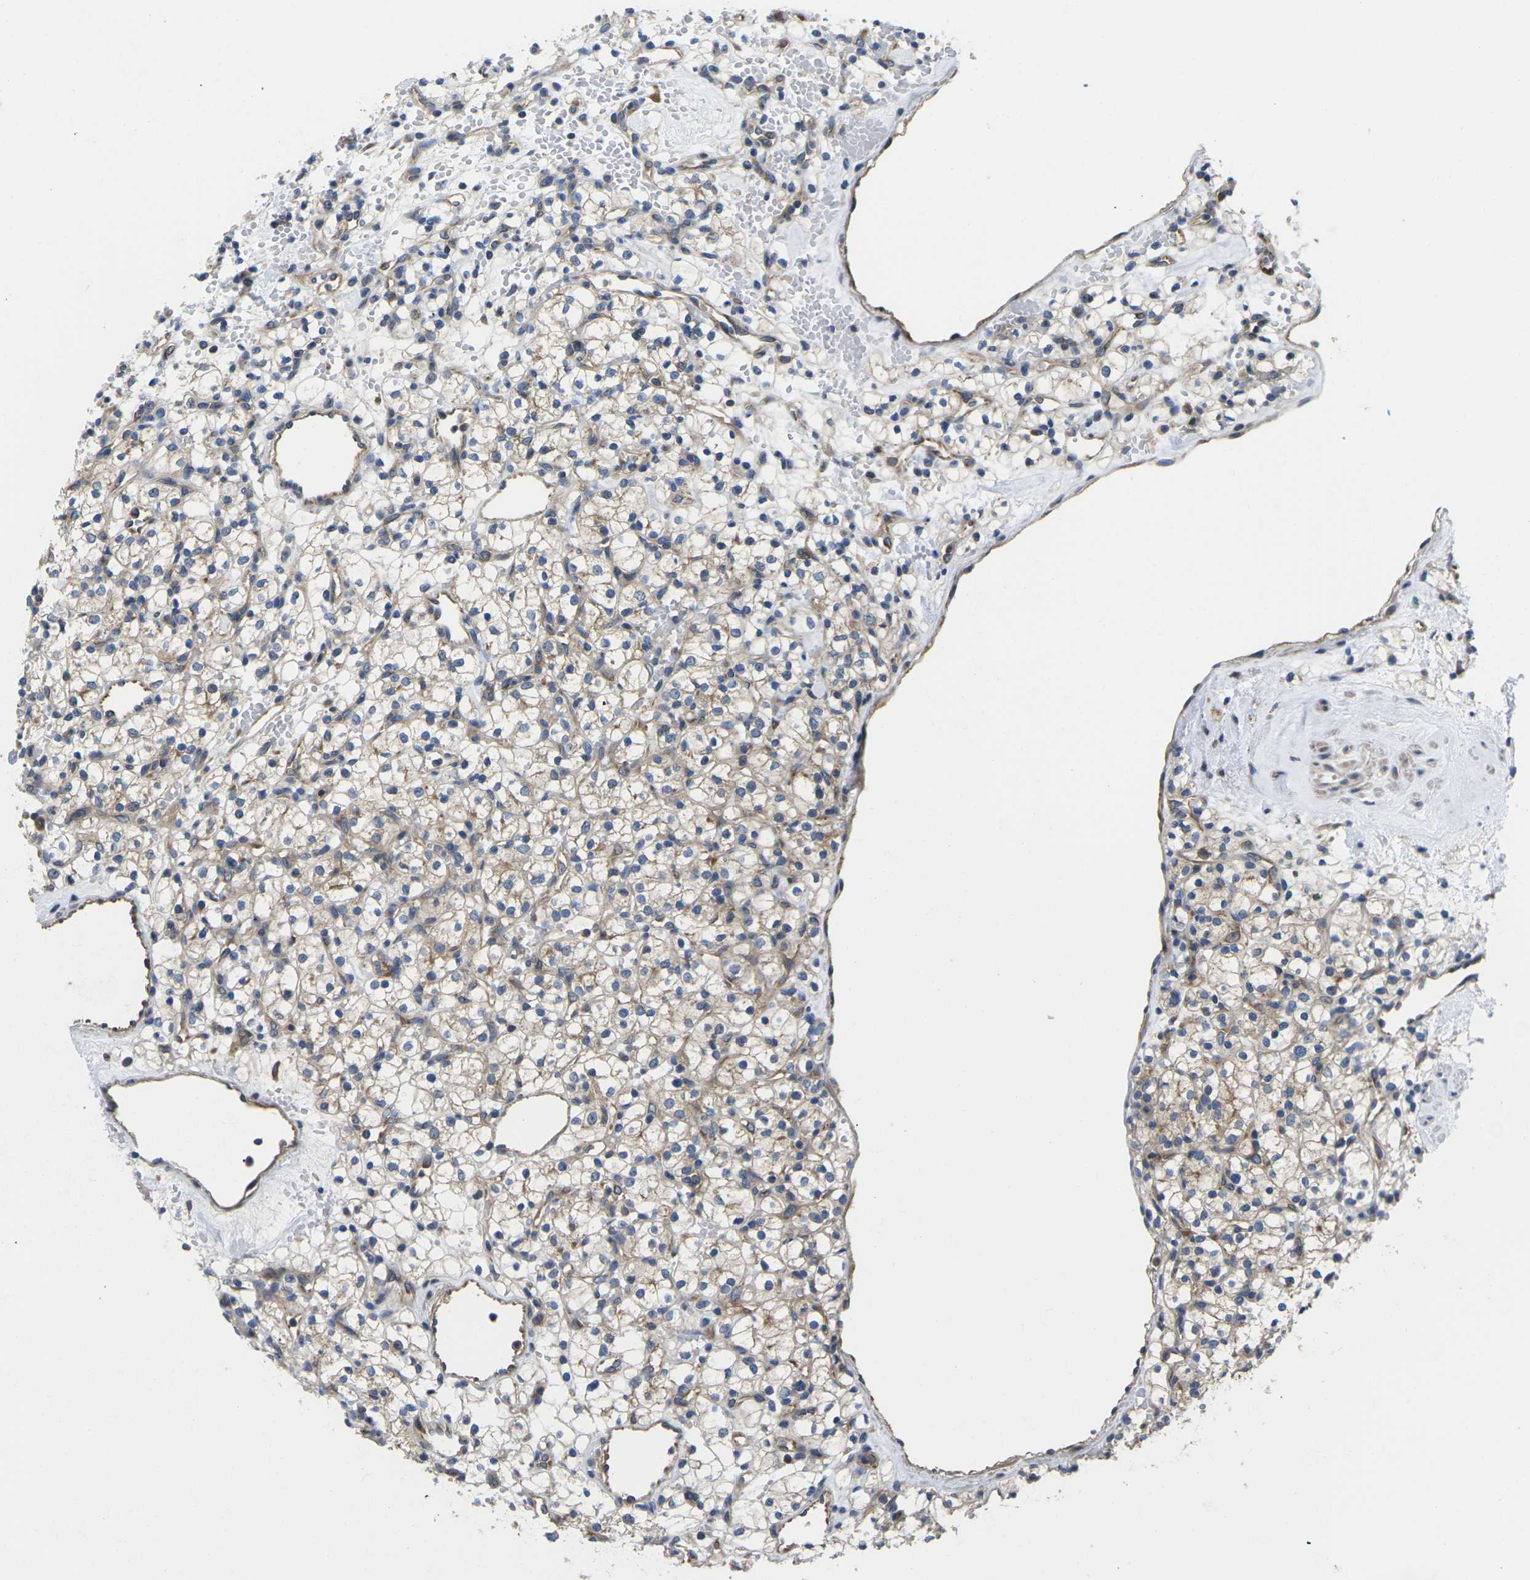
{"staining": {"intensity": "weak", "quantity": "25%-75%", "location": "cytoplasmic/membranous"}, "tissue": "renal cancer", "cell_type": "Tumor cells", "image_type": "cancer", "snomed": [{"axis": "morphology", "description": "Adenocarcinoma, NOS"}, {"axis": "topography", "description": "Kidney"}], "caption": "A brown stain labels weak cytoplasmic/membranous staining of a protein in renal cancer (adenocarcinoma) tumor cells.", "gene": "TMCC2", "patient": {"sex": "female", "age": 60}}